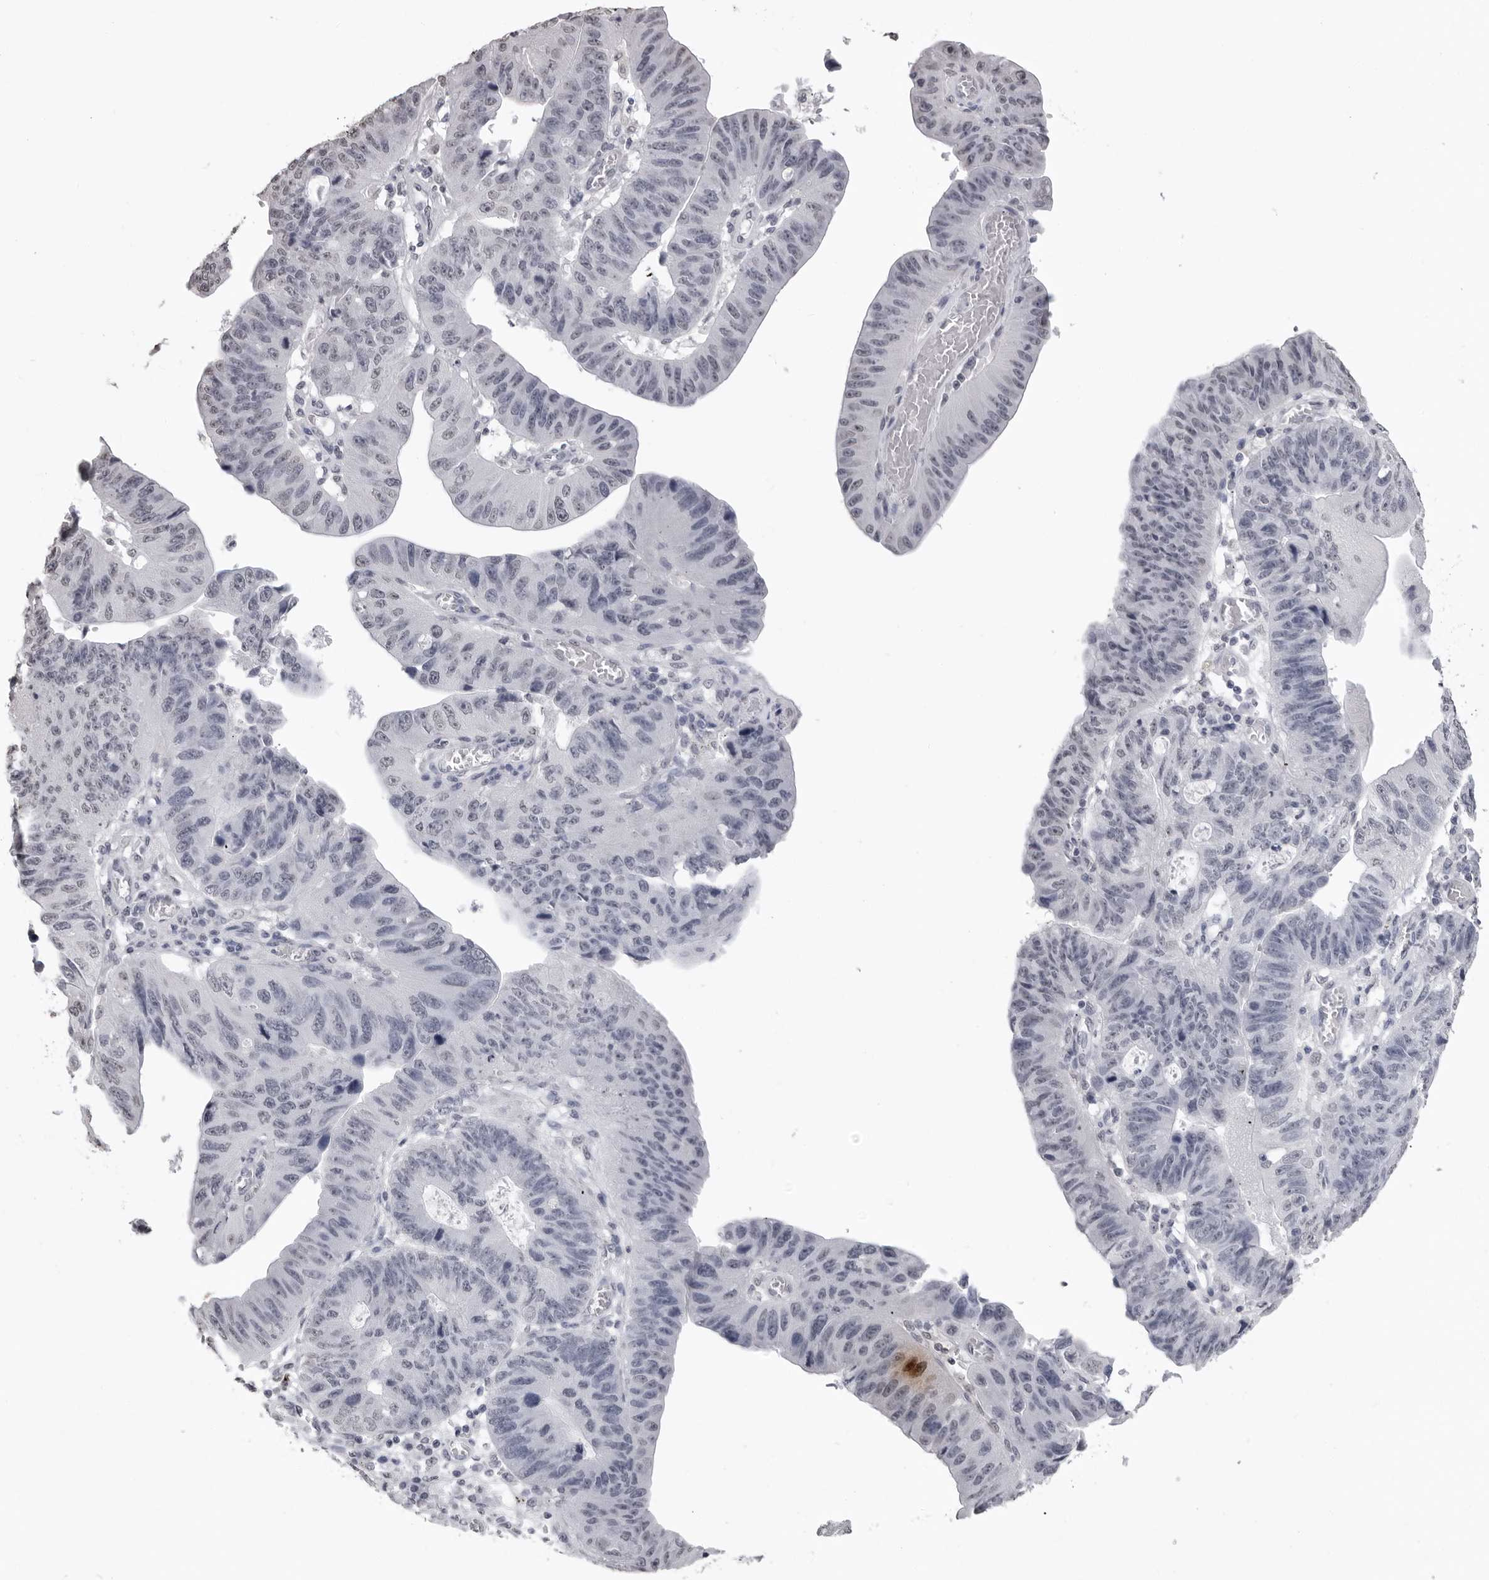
{"staining": {"intensity": "negative", "quantity": "none", "location": "none"}, "tissue": "stomach cancer", "cell_type": "Tumor cells", "image_type": "cancer", "snomed": [{"axis": "morphology", "description": "Adenocarcinoma, NOS"}, {"axis": "topography", "description": "Stomach"}], "caption": "Tumor cells show no significant expression in adenocarcinoma (stomach). Brightfield microscopy of IHC stained with DAB (brown) and hematoxylin (blue), captured at high magnification.", "gene": "HEPACAM", "patient": {"sex": "male", "age": 59}}